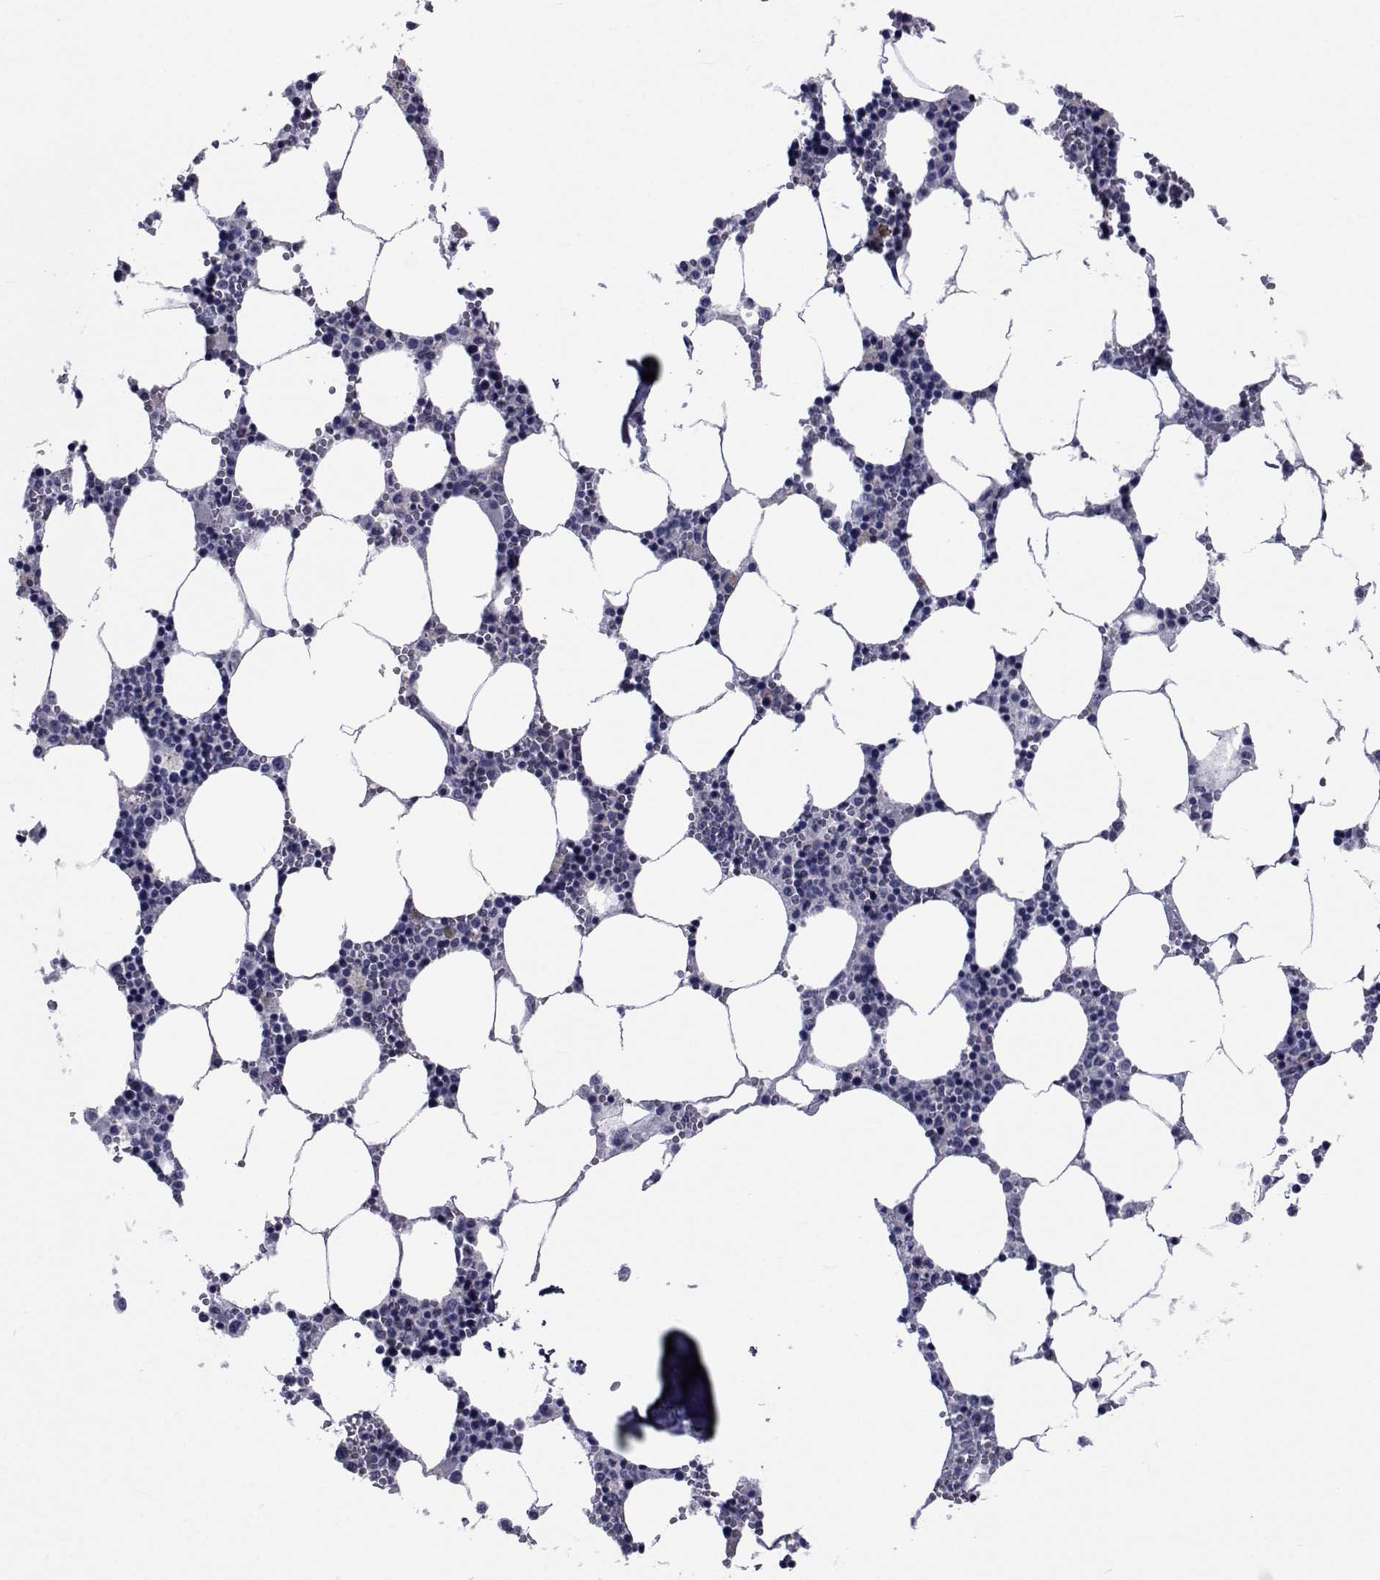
{"staining": {"intensity": "negative", "quantity": "none", "location": "none"}, "tissue": "bone marrow", "cell_type": "Hematopoietic cells", "image_type": "normal", "snomed": [{"axis": "morphology", "description": "Normal tissue, NOS"}, {"axis": "topography", "description": "Bone marrow"}], "caption": "DAB immunohistochemical staining of unremarkable human bone marrow displays no significant staining in hematopoietic cells. (DAB IHC, high magnification).", "gene": "SEMA5B", "patient": {"sex": "female", "age": 64}}